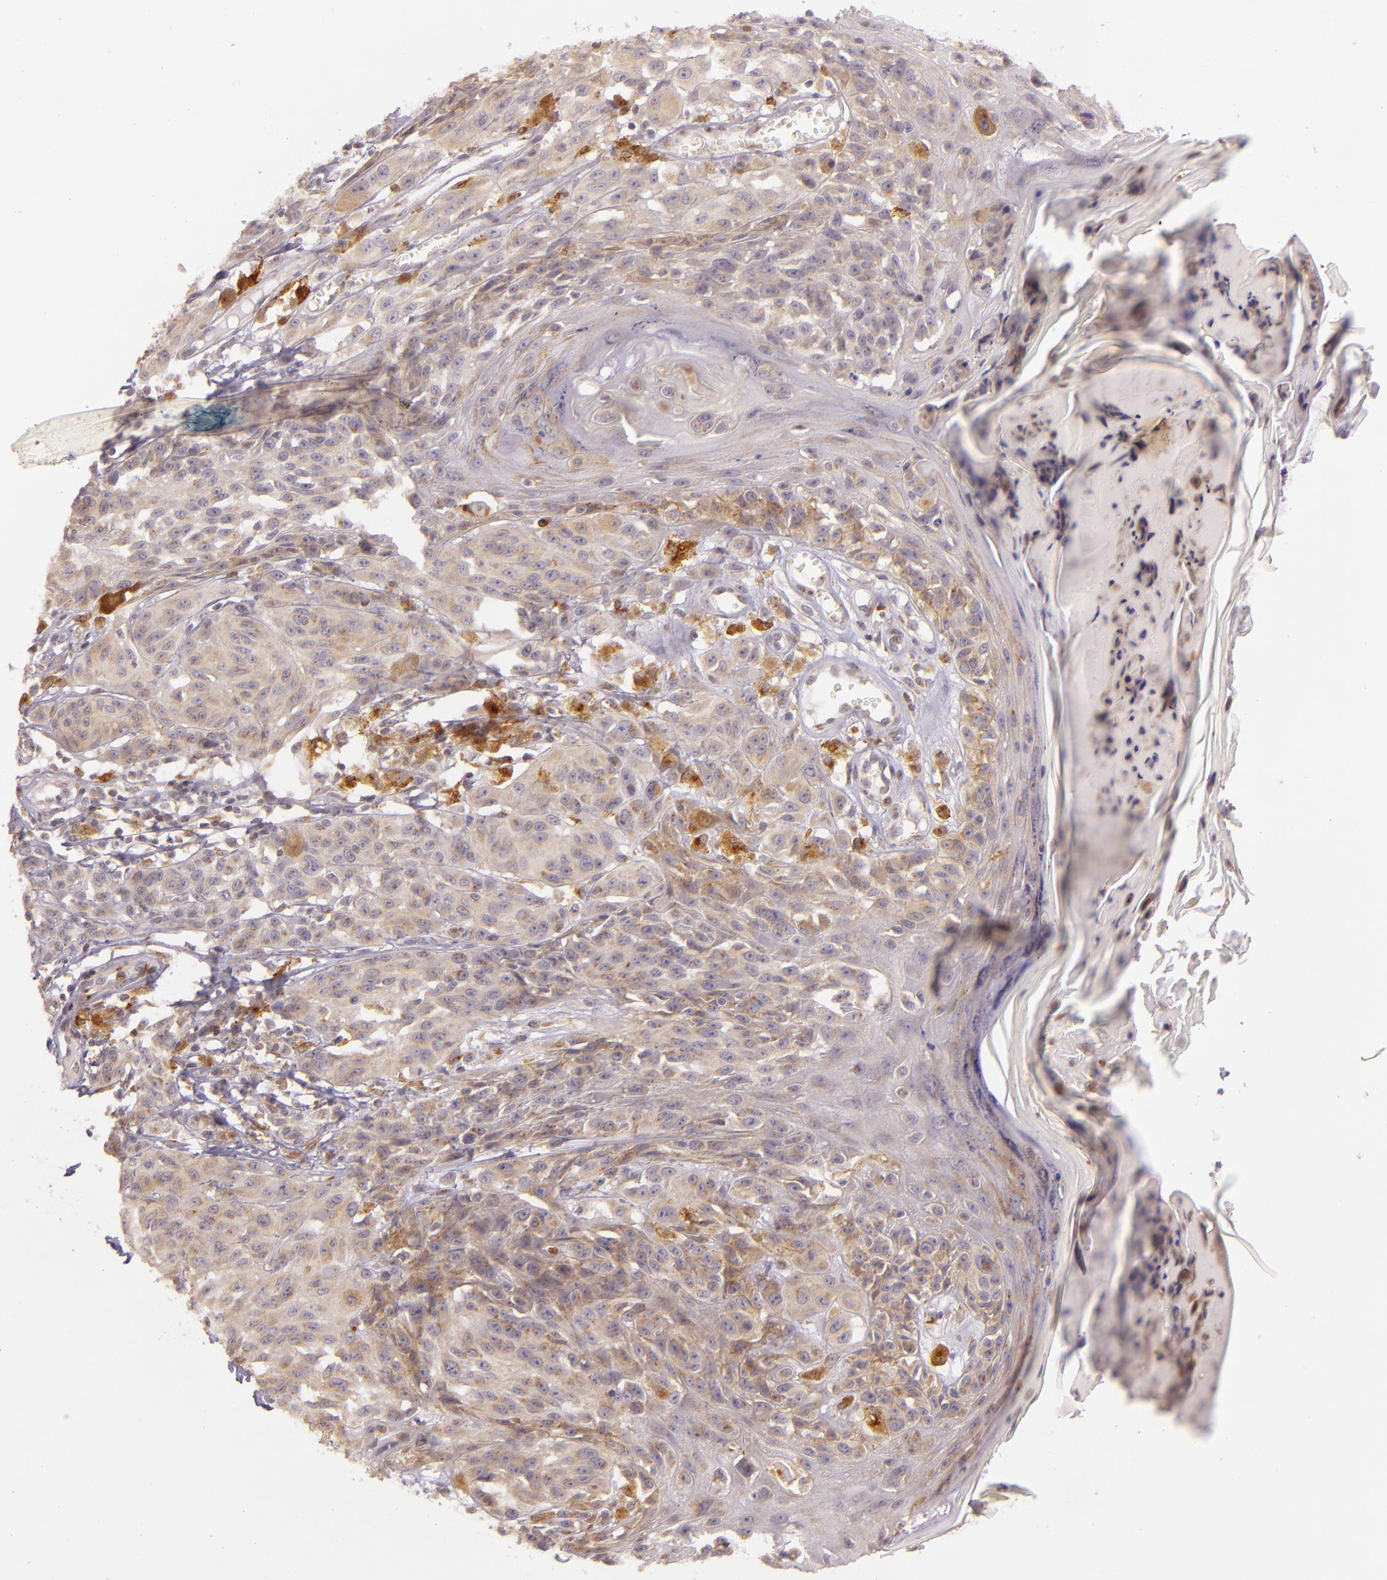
{"staining": {"intensity": "moderate", "quantity": ">75%", "location": "cytoplasmic/membranous"}, "tissue": "melanoma", "cell_type": "Tumor cells", "image_type": "cancer", "snomed": [{"axis": "morphology", "description": "Malignant melanoma, NOS"}, {"axis": "topography", "description": "Skin"}], "caption": "The immunohistochemical stain shows moderate cytoplasmic/membranous staining in tumor cells of melanoma tissue.", "gene": "LGMN", "patient": {"sex": "female", "age": 77}}